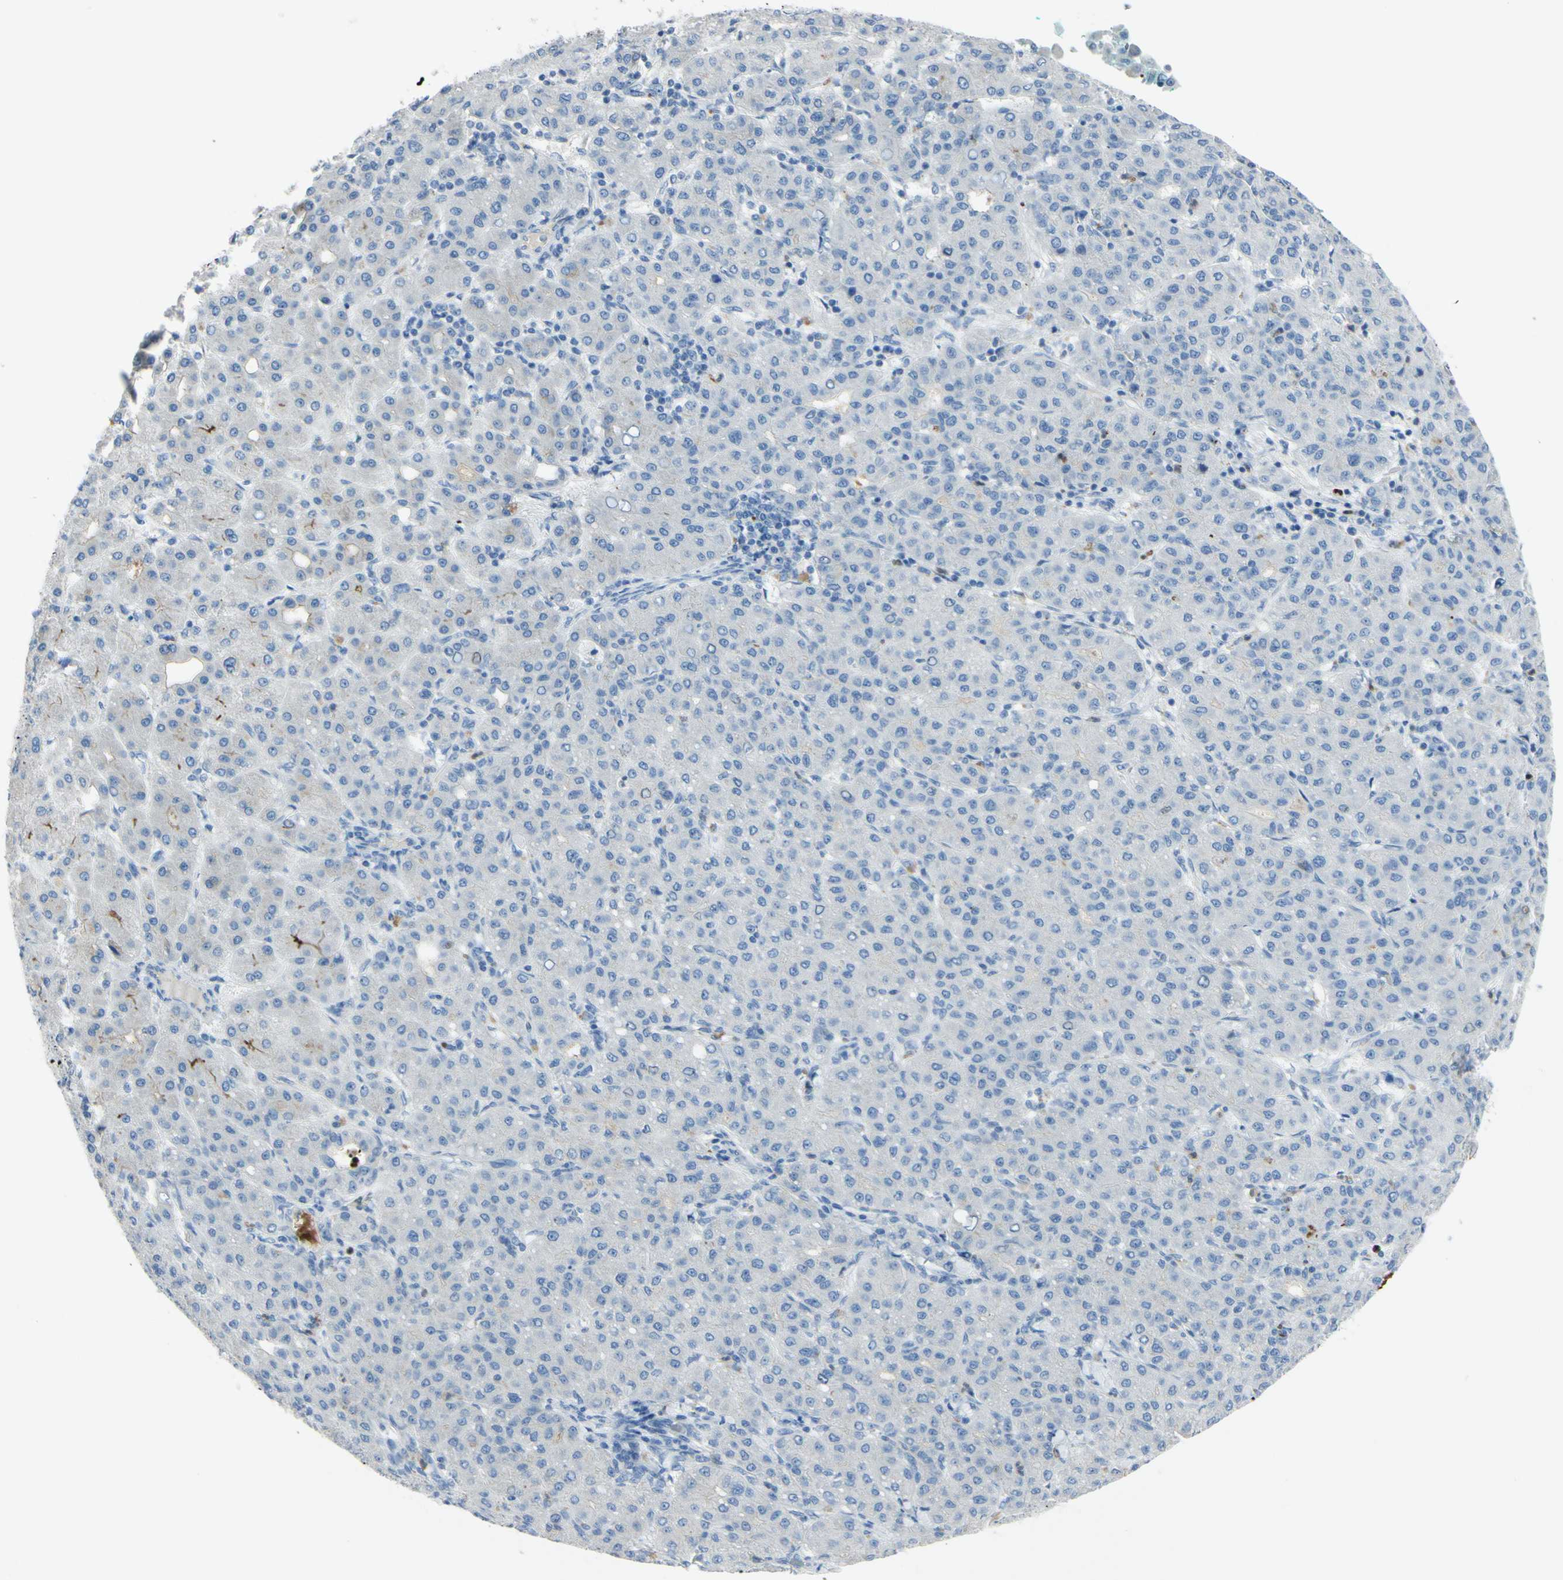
{"staining": {"intensity": "weak", "quantity": "<25%", "location": "cytoplasmic/membranous"}, "tissue": "liver cancer", "cell_type": "Tumor cells", "image_type": "cancer", "snomed": [{"axis": "morphology", "description": "Carcinoma, Hepatocellular, NOS"}, {"axis": "topography", "description": "Liver"}], "caption": "The immunohistochemistry photomicrograph has no significant expression in tumor cells of liver cancer (hepatocellular carcinoma) tissue. (Stains: DAB IHC with hematoxylin counter stain, Microscopy: brightfield microscopy at high magnification).", "gene": "ZNF557", "patient": {"sex": "male", "age": 65}}